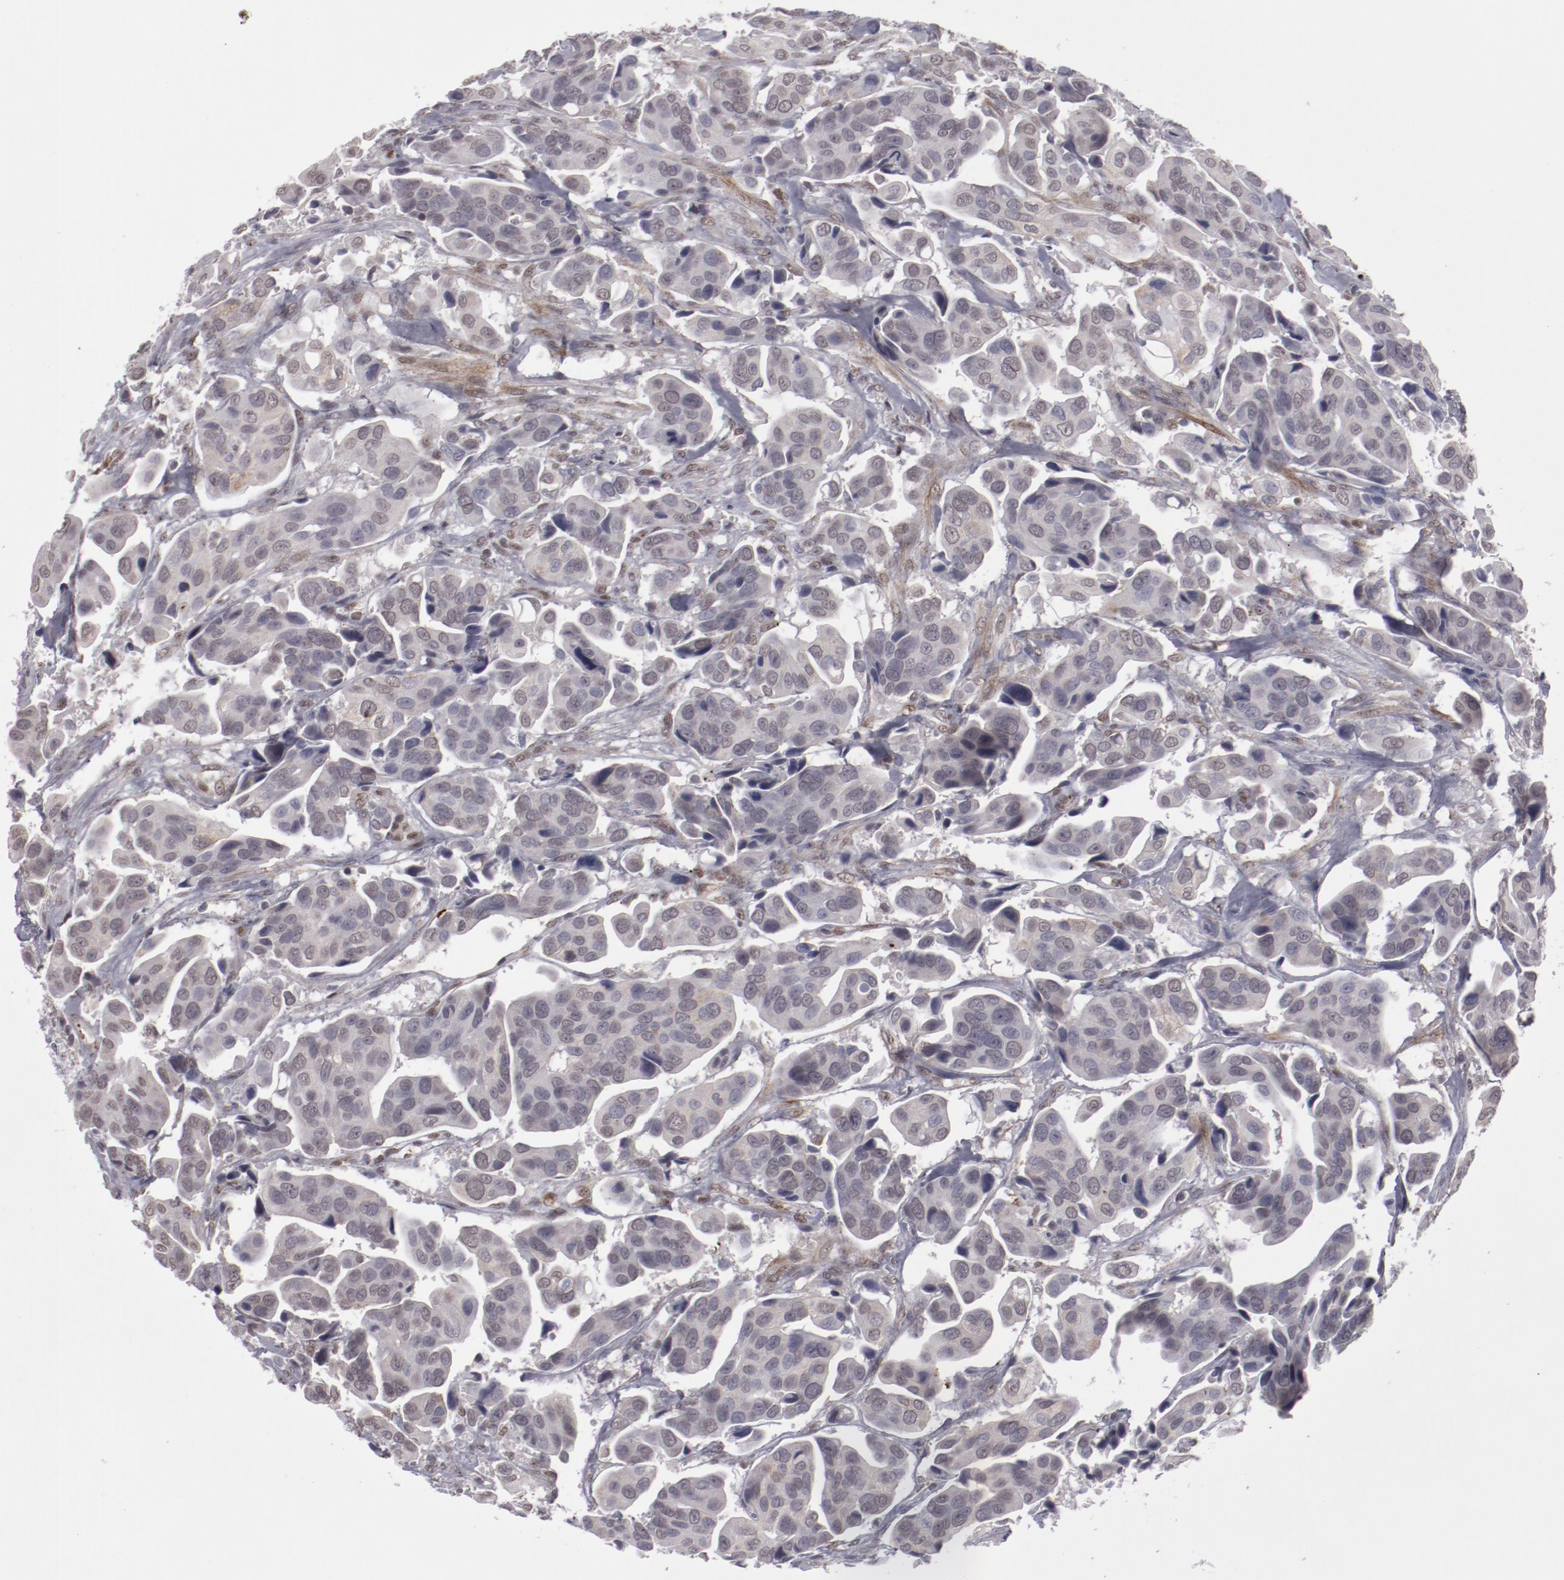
{"staining": {"intensity": "negative", "quantity": "none", "location": "none"}, "tissue": "urothelial cancer", "cell_type": "Tumor cells", "image_type": "cancer", "snomed": [{"axis": "morphology", "description": "Adenocarcinoma, NOS"}, {"axis": "topography", "description": "Urinary bladder"}], "caption": "An image of urothelial cancer stained for a protein displays no brown staining in tumor cells.", "gene": "LEF1", "patient": {"sex": "male", "age": 61}}